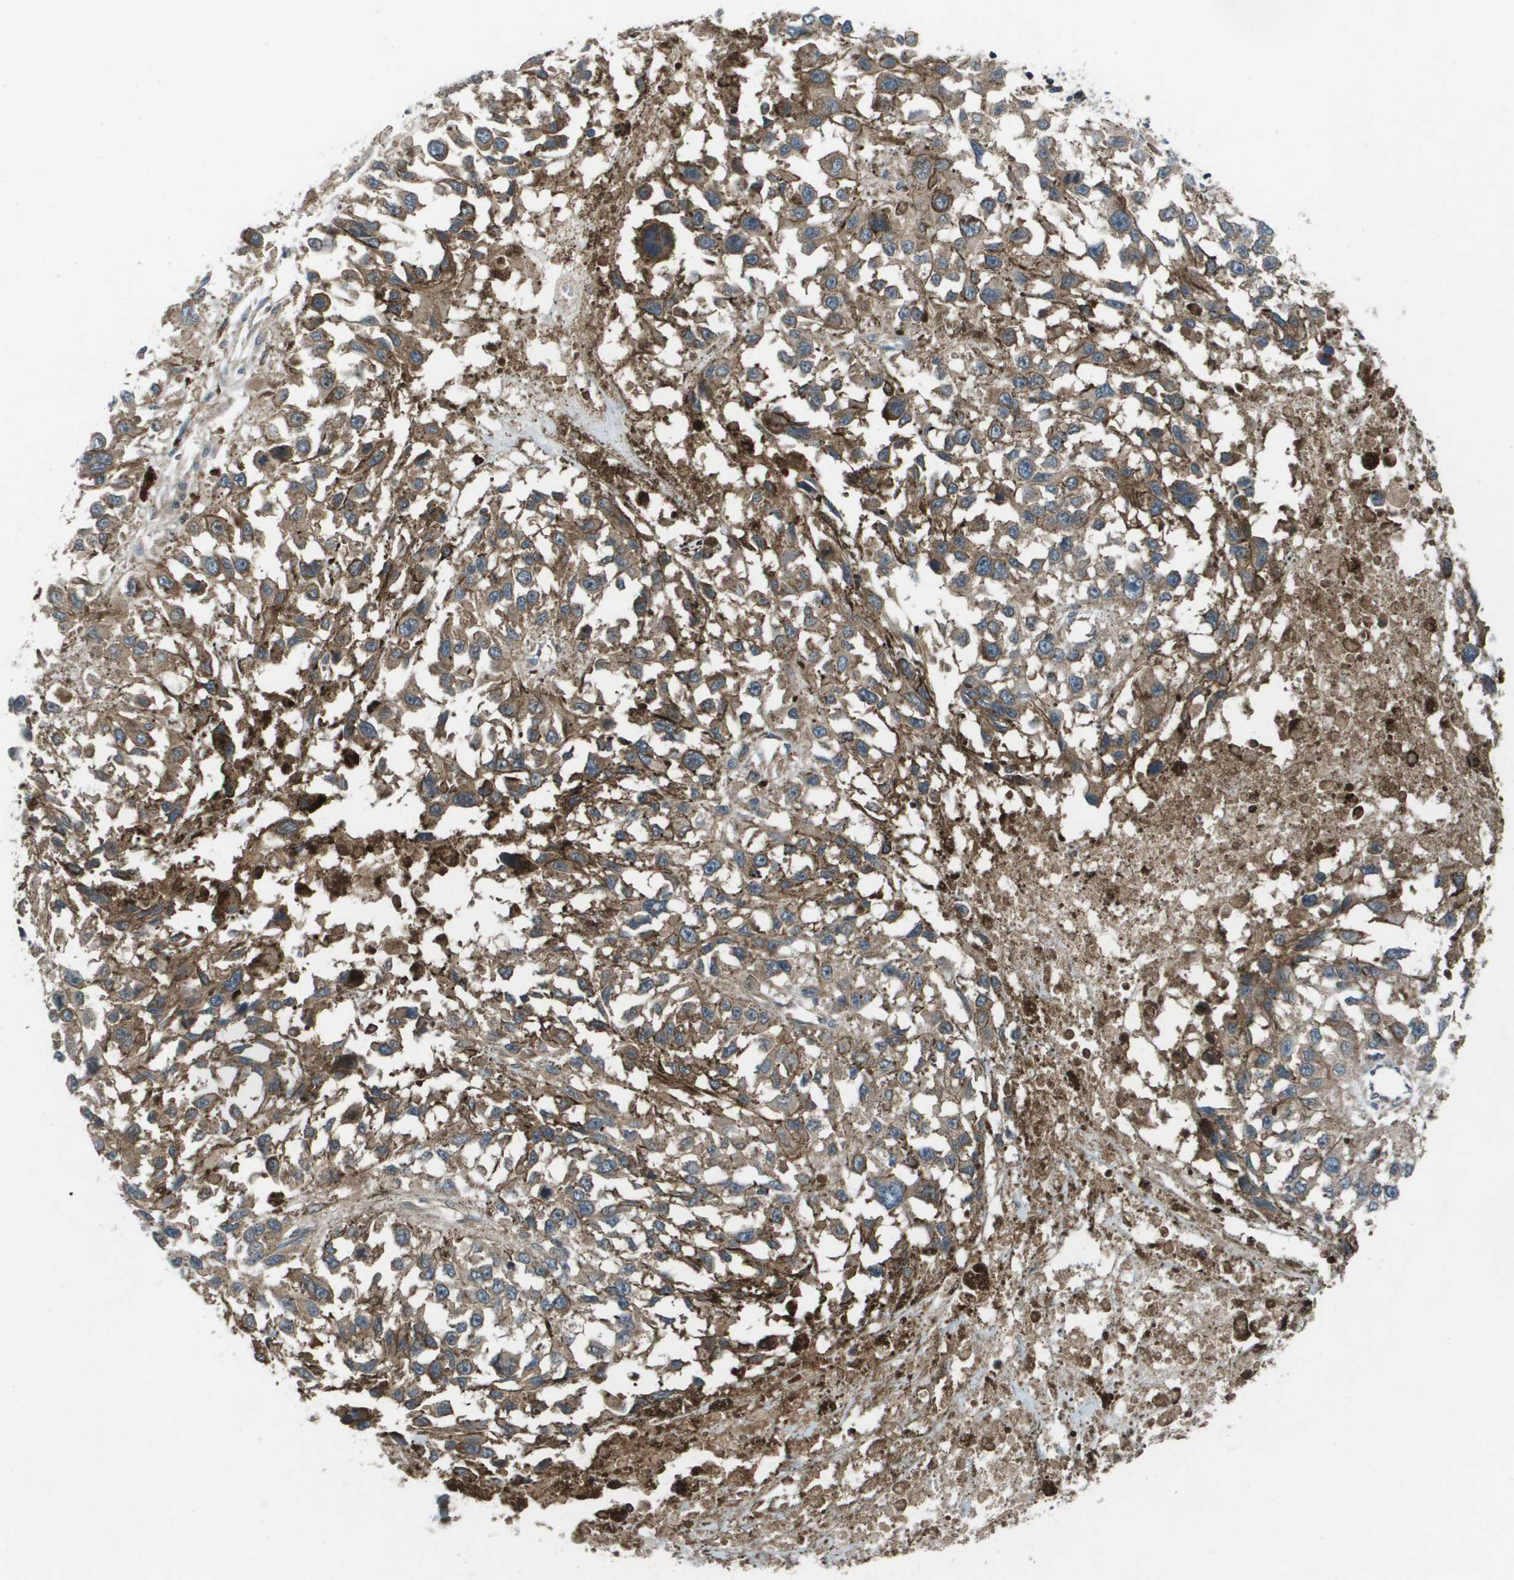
{"staining": {"intensity": "moderate", "quantity": ">75%", "location": "cytoplasmic/membranous"}, "tissue": "melanoma", "cell_type": "Tumor cells", "image_type": "cancer", "snomed": [{"axis": "morphology", "description": "Malignant melanoma, Metastatic site"}, {"axis": "topography", "description": "Lymph node"}], "caption": "Immunohistochemical staining of melanoma shows moderate cytoplasmic/membranous protein staining in about >75% of tumor cells. (DAB IHC, brown staining for protein, blue staining for nuclei).", "gene": "EIF3B", "patient": {"sex": "male", "age": 59}}